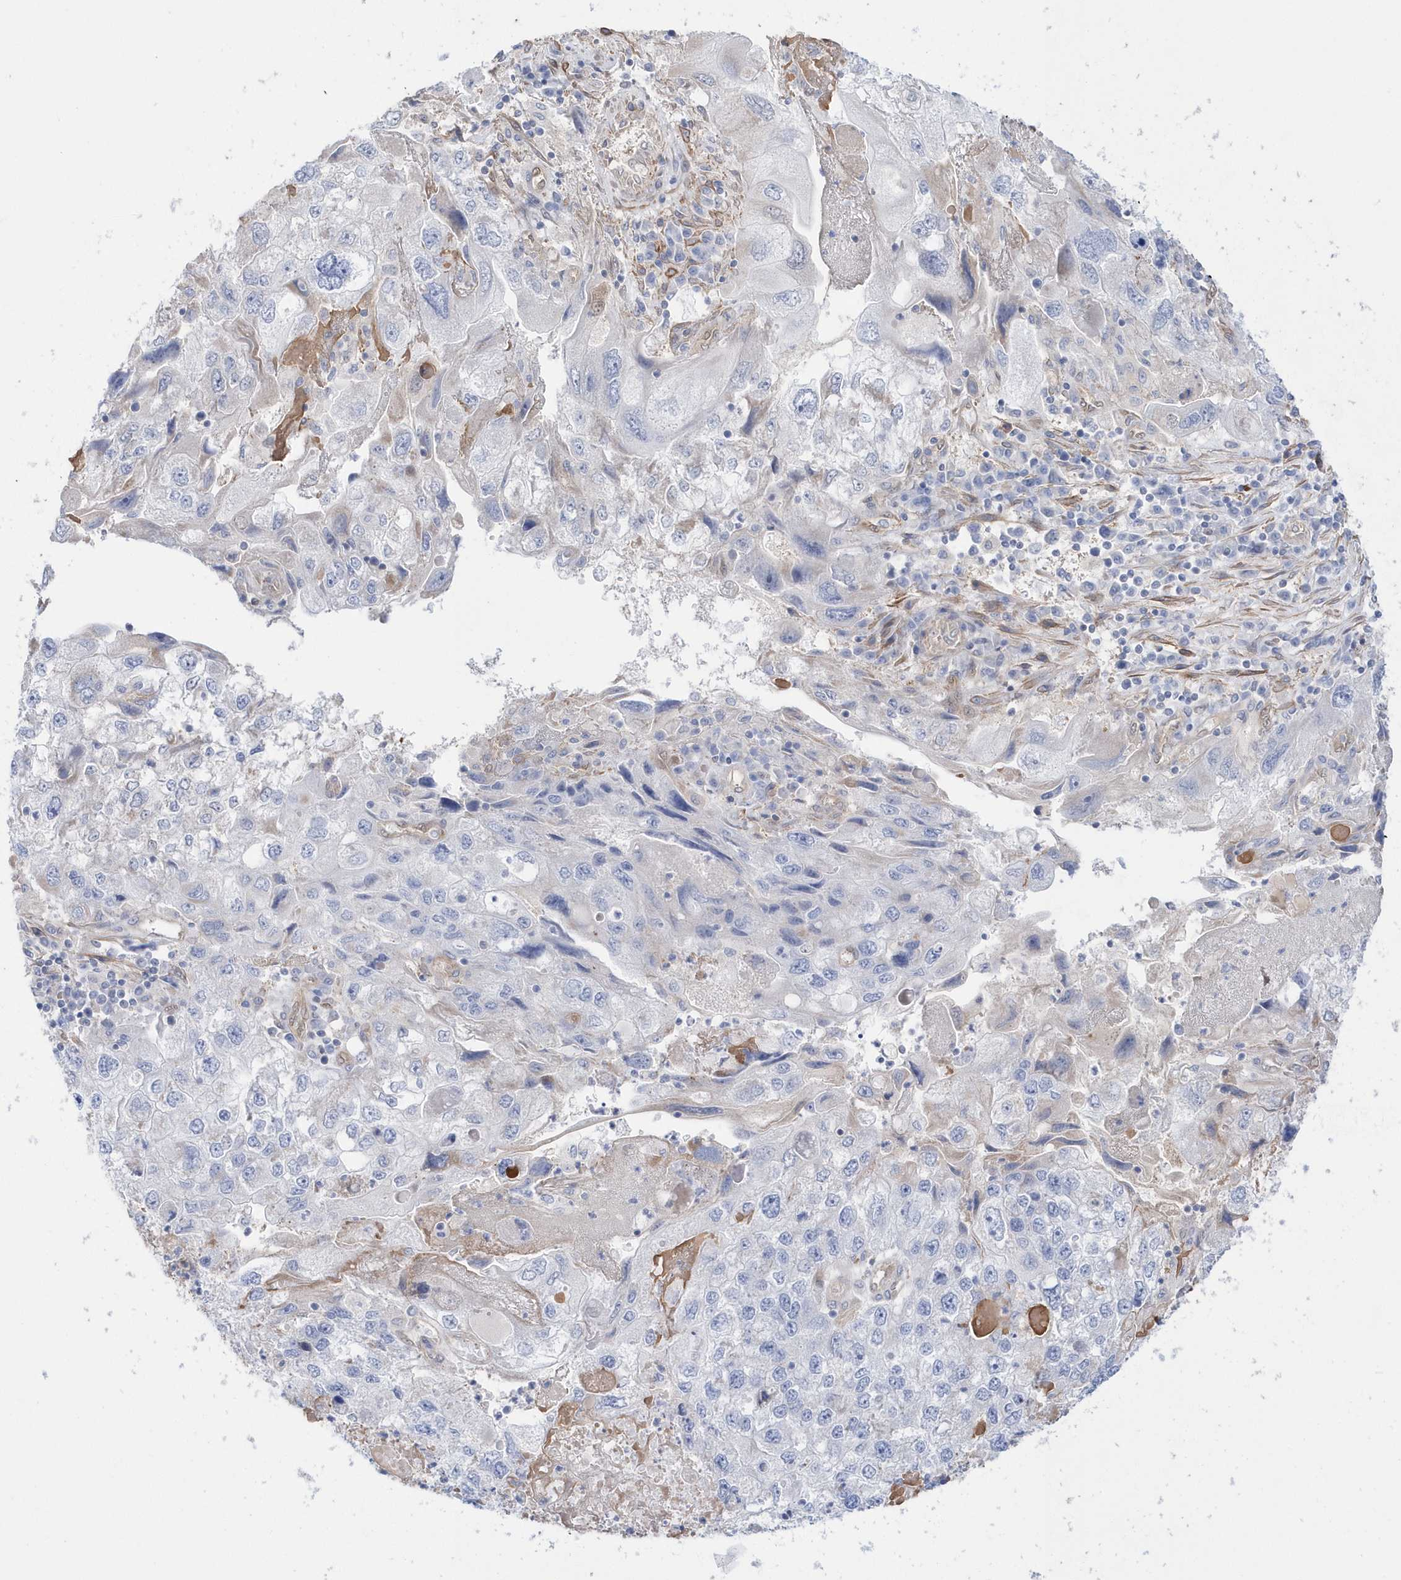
{"staining": {"intensity": "negative", "quantity": "none", "location": "none"}, "tissue": "endometrial cancer", "cell_type": "Tumor cells", "image_type": "cancer", "snomed": [{"axis": "morphology", "description": "Adenocarcinoma, NOS"}, {"axis": "topography", "description": "Endometrium"}], "caption": "An immunohistochemistry histopathology image of adenocarcinoma (endometrial) is shown. There is no staining in tumor cells of adenocarcinoma (endometrial). (Brightfield microscopy of DAB immunohistochemistry (IHC) at high magnification).", "gene": "BDH2", "patient": {"sex": "female", "age": 49}}